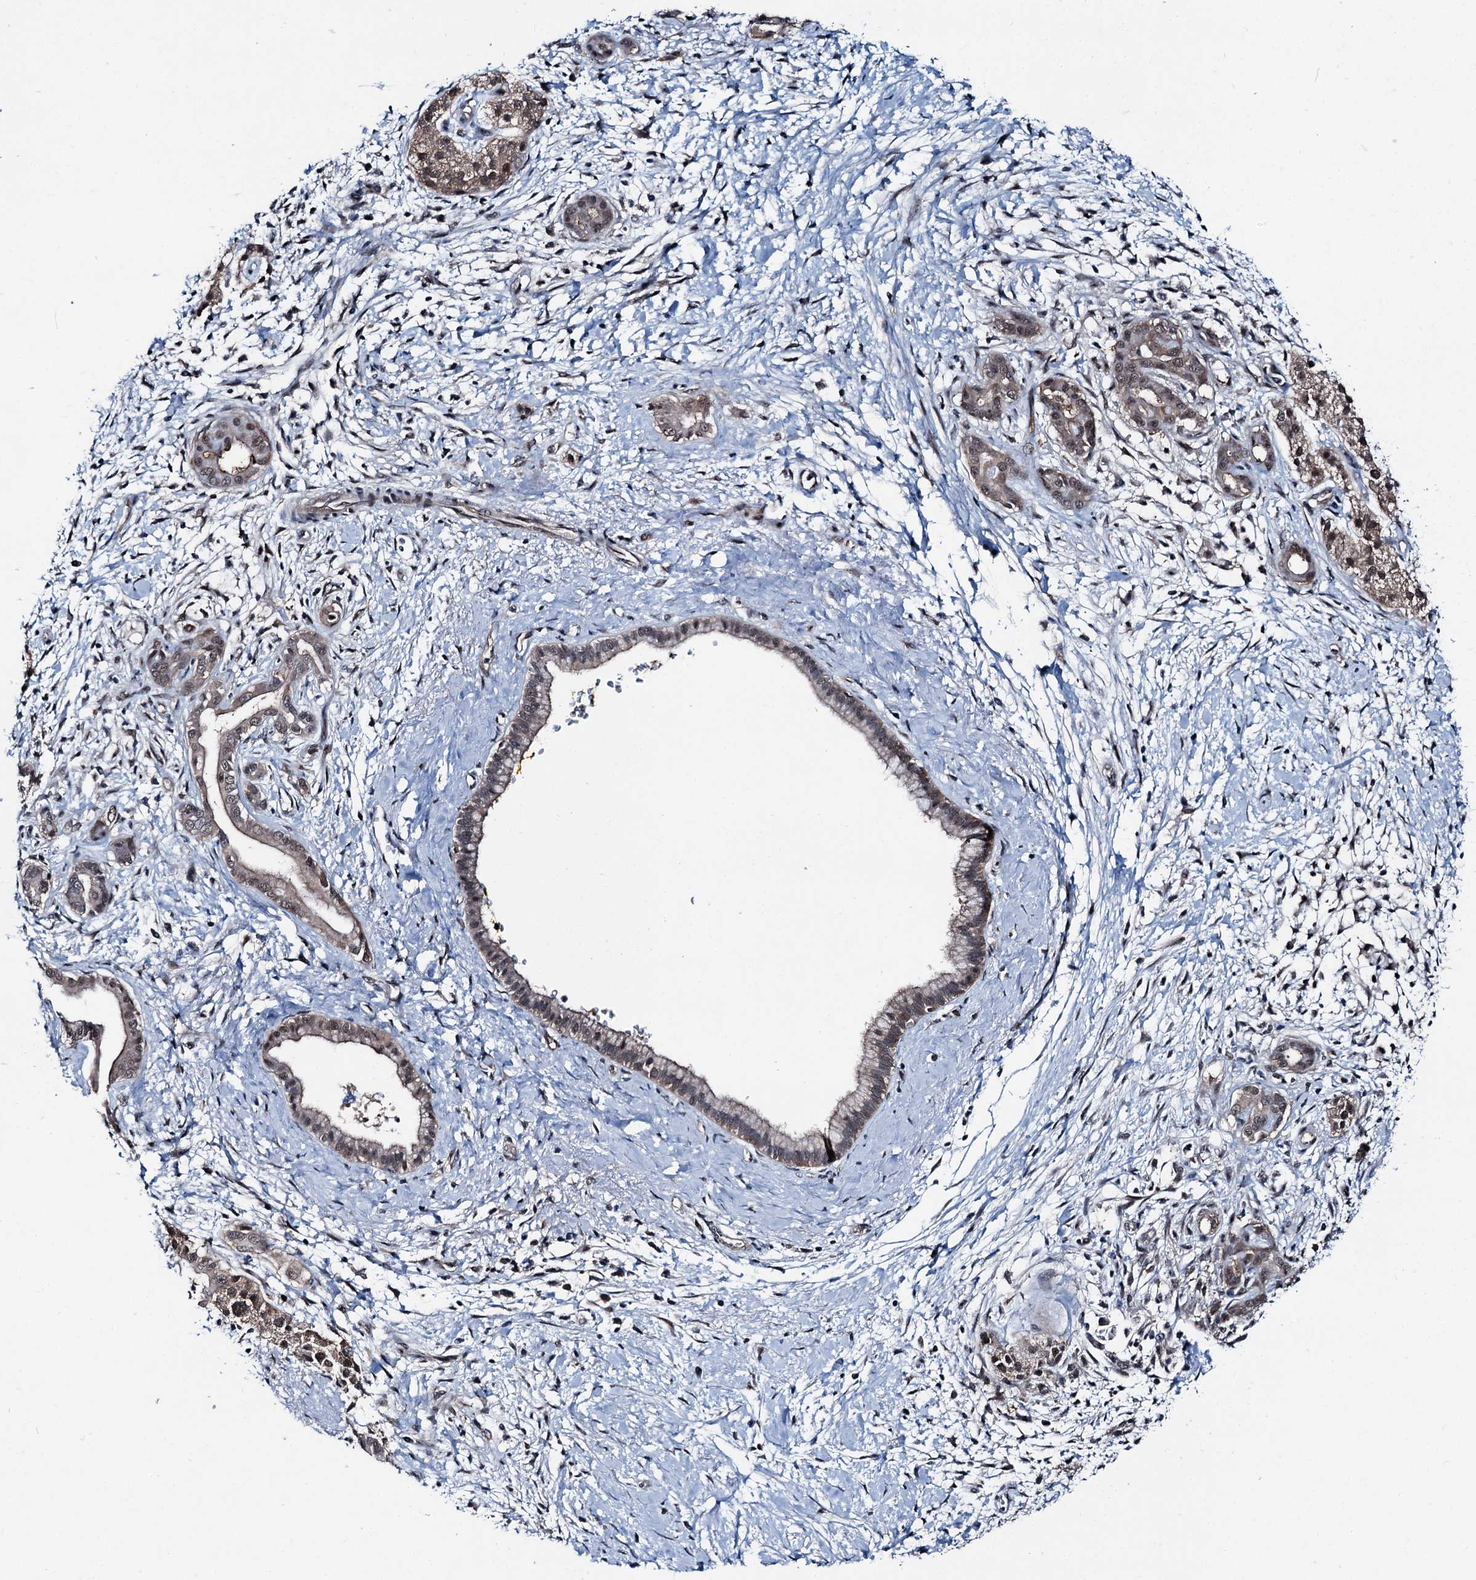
{"staining": {"intensity": "moderate", "quantity": ">75%", "location": "nuclear"}, "tissue": "pancreatic cancer", "cell_type": "Tumor cells", "image_type": "cancer", "snomed": [{"axis": "morphology", "description": "Adenocarcinoma, NOS"}, {"axis": "topography", "description": "Pancreas"}], "caption": "IHC histopathology image of neoplastic tissue: adenocarcinoma (pancreatic) stained using immunohistochemistry displays medium levels of moderate protein expression localized specifically in the nuclear of tumor cells, appearing as a nuclear brown color.", "gene": "PSMD13", "patient": {"sex": "male", "age": 58}}